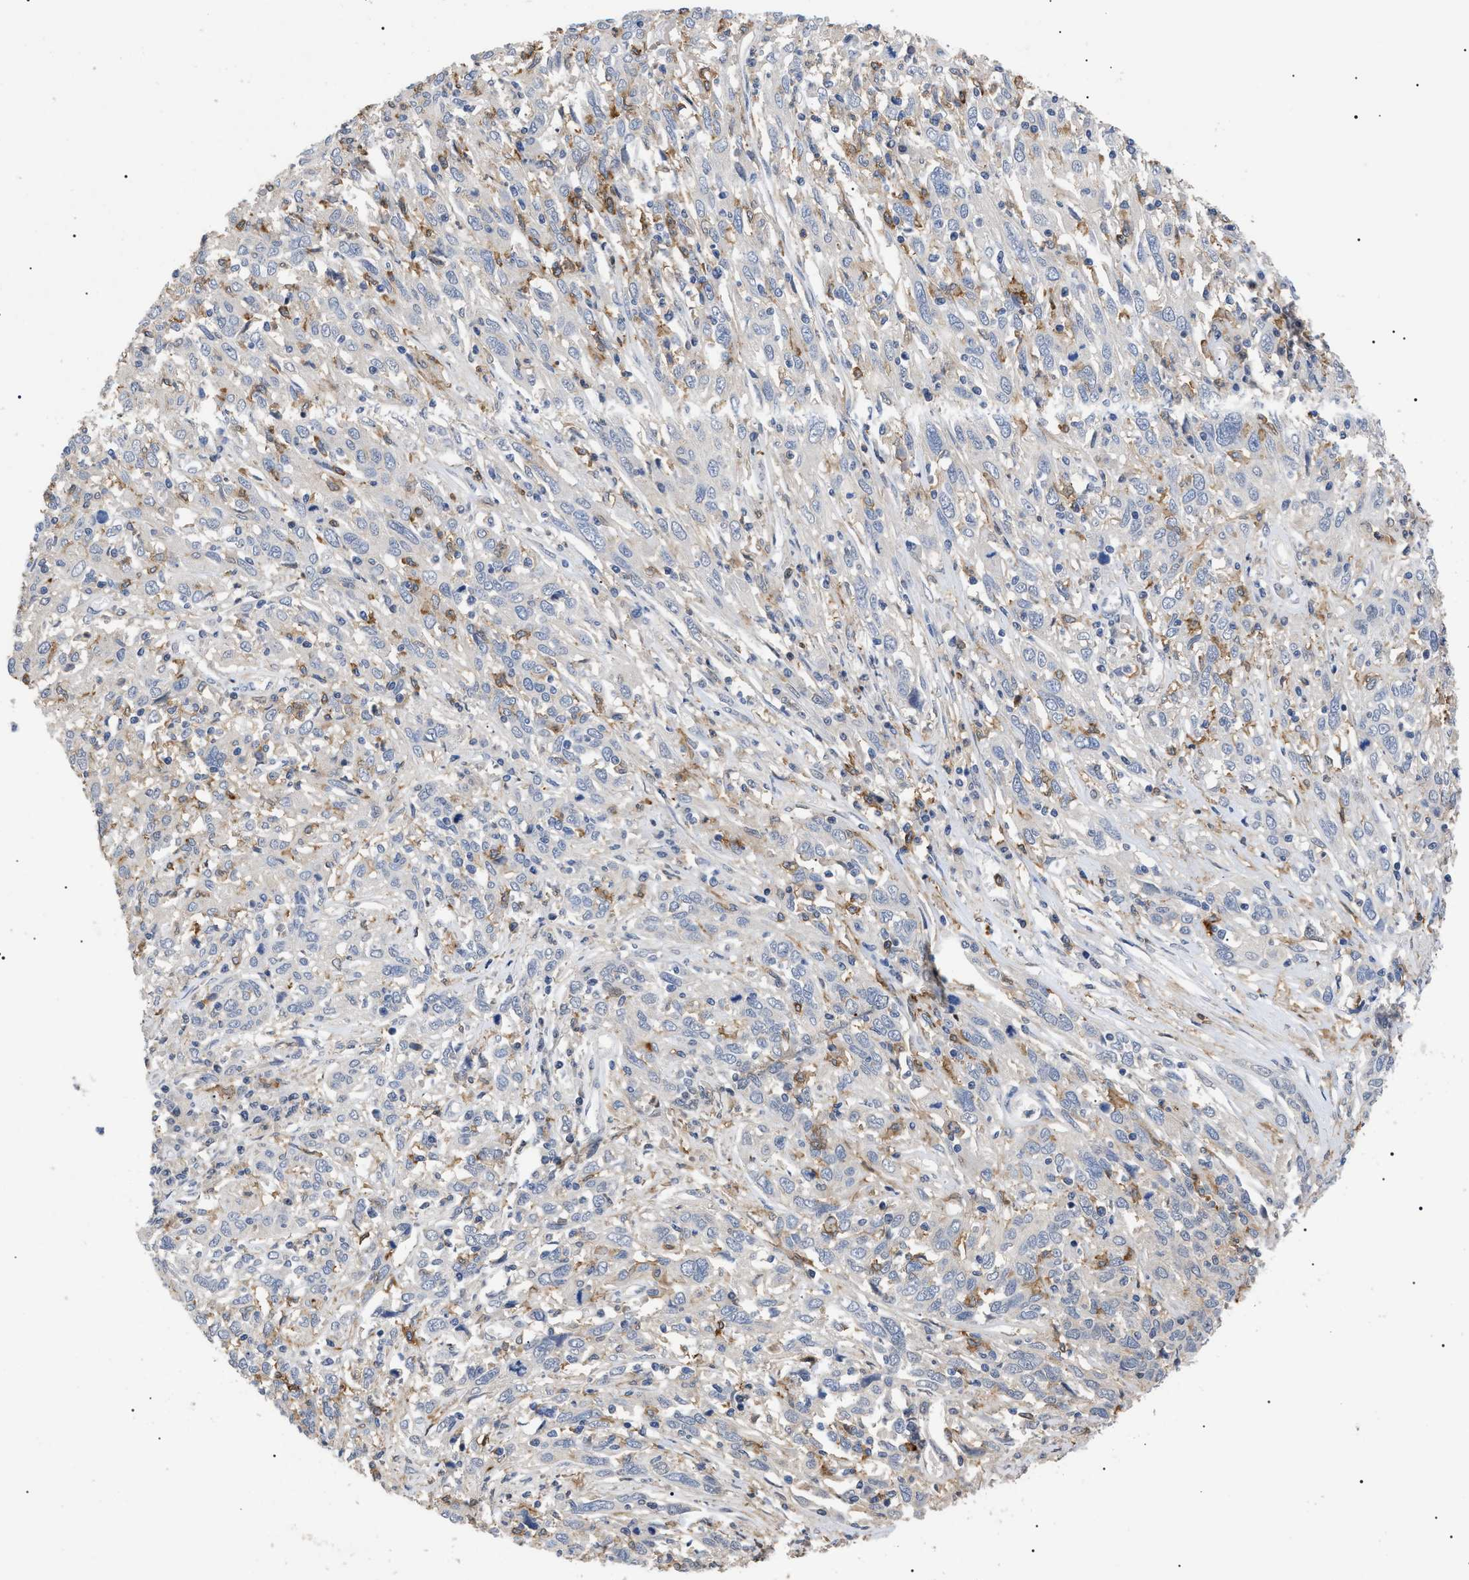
{"staining": {"intensity": "negative", "quantity": "none", "location": "none"}, "tissue": "cervical cancer", "cell_type": "Tumor cells", "image_type": "cancer", "snomed": [{"axis": "morphology", "description": "Squamous cell carcinoma, NOS"}, {"axis": "topography", "description": "Cervix"}], "caption": "Cervical squamous cell carcinoma was stained to show a protein in brown. There is no significant expression in tumor cells.", "gene": "CD300A", "patient": {"sex": "female", "age": 46}}